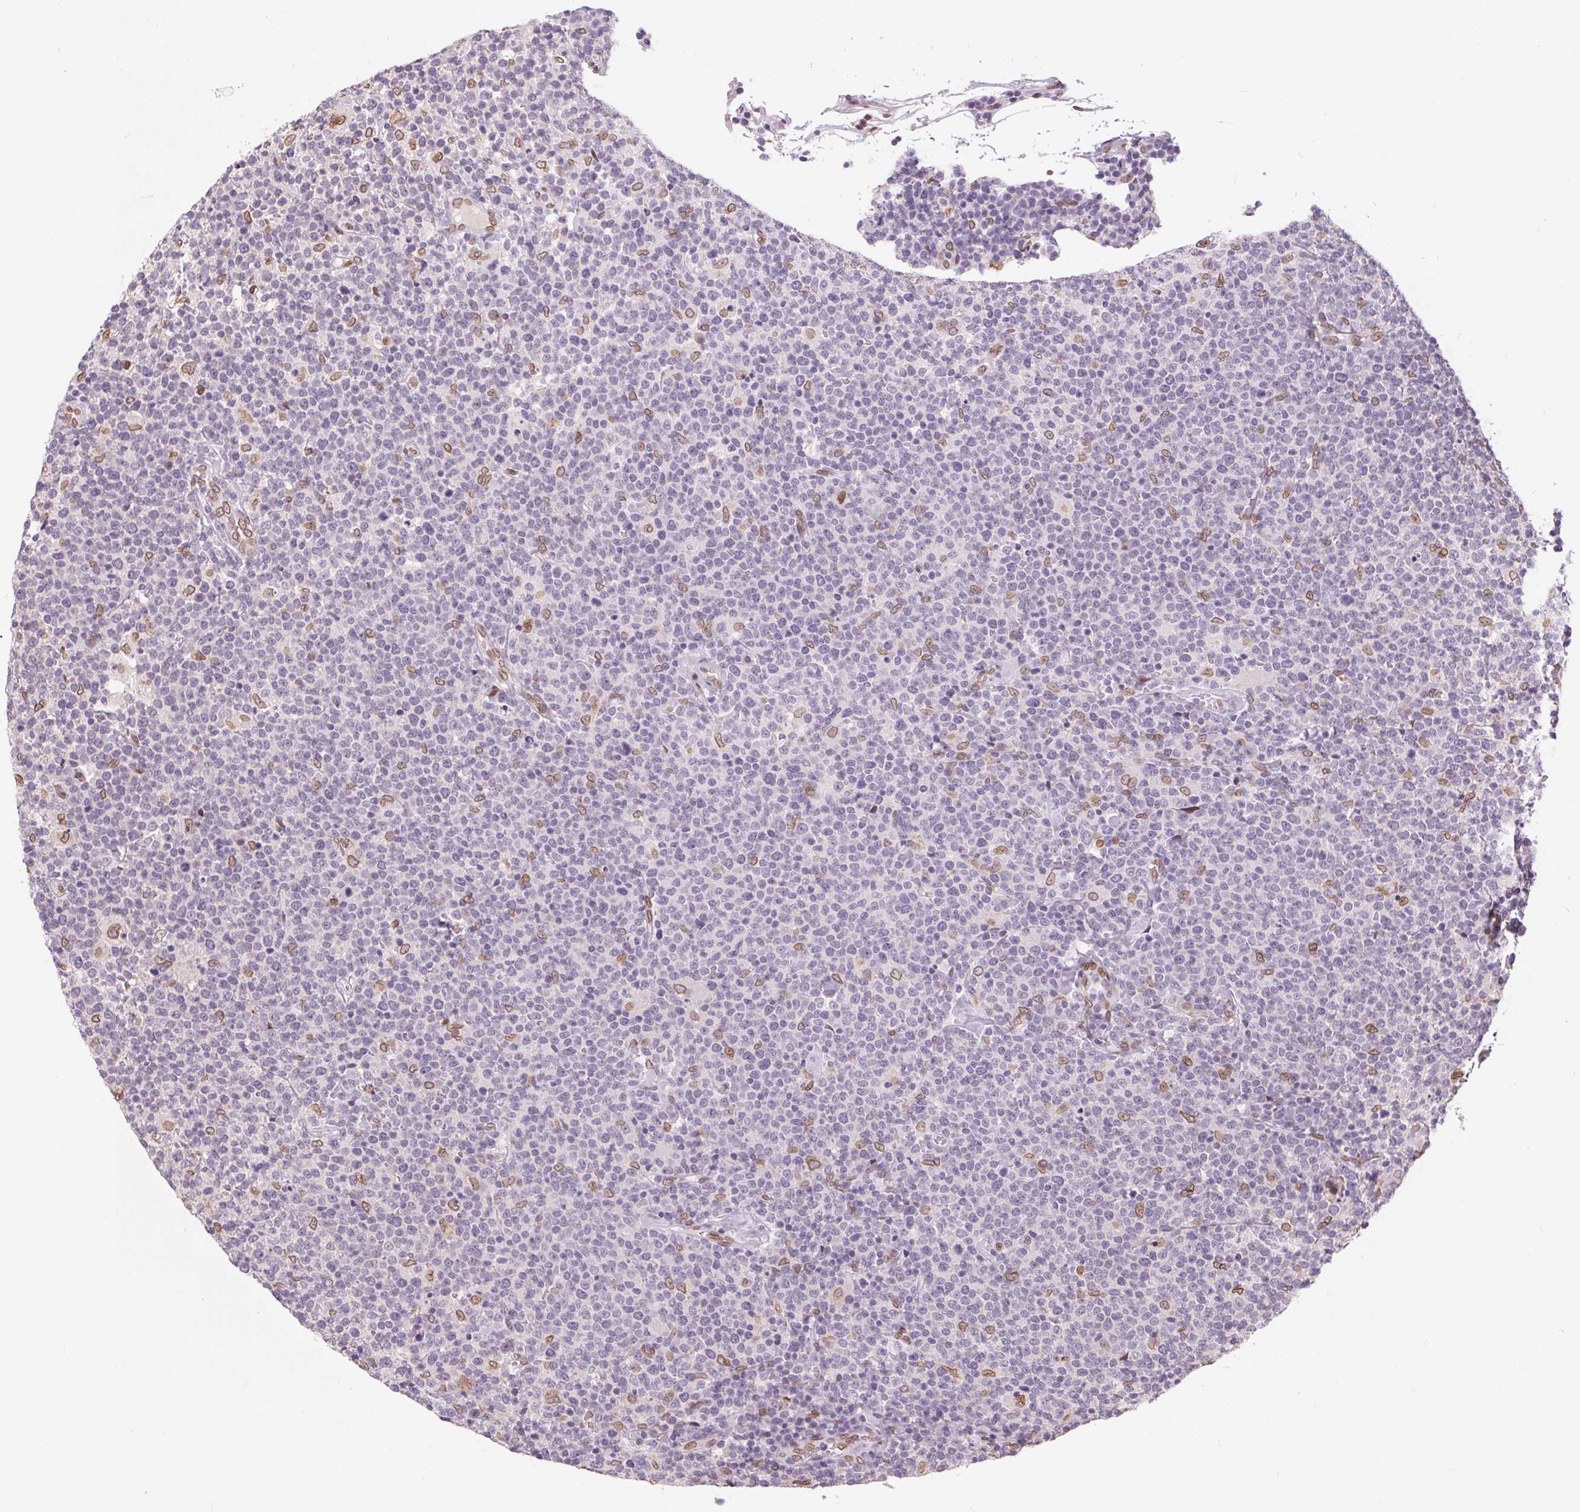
{"staining": {"intensity": "negative", "quantity": "none", "location": "none"}, "tissue": "lymphoma", "cell_type": "Tumor cells", "image_type": "cancer", "snomed": [{"axis": "morphology", "description": "Malignant lymphoma, non-Hodgkin's type, High grade"}, {"axis": "topography", "description": "Lymph node"}], "caption": "High power microscopy image of an immunohistochemistry photomicrograph of lymphoma, revealing no significant positivity in tumor cells.", "gene": "TMEM175", "patient": {"sex": "male", "age": 61}}